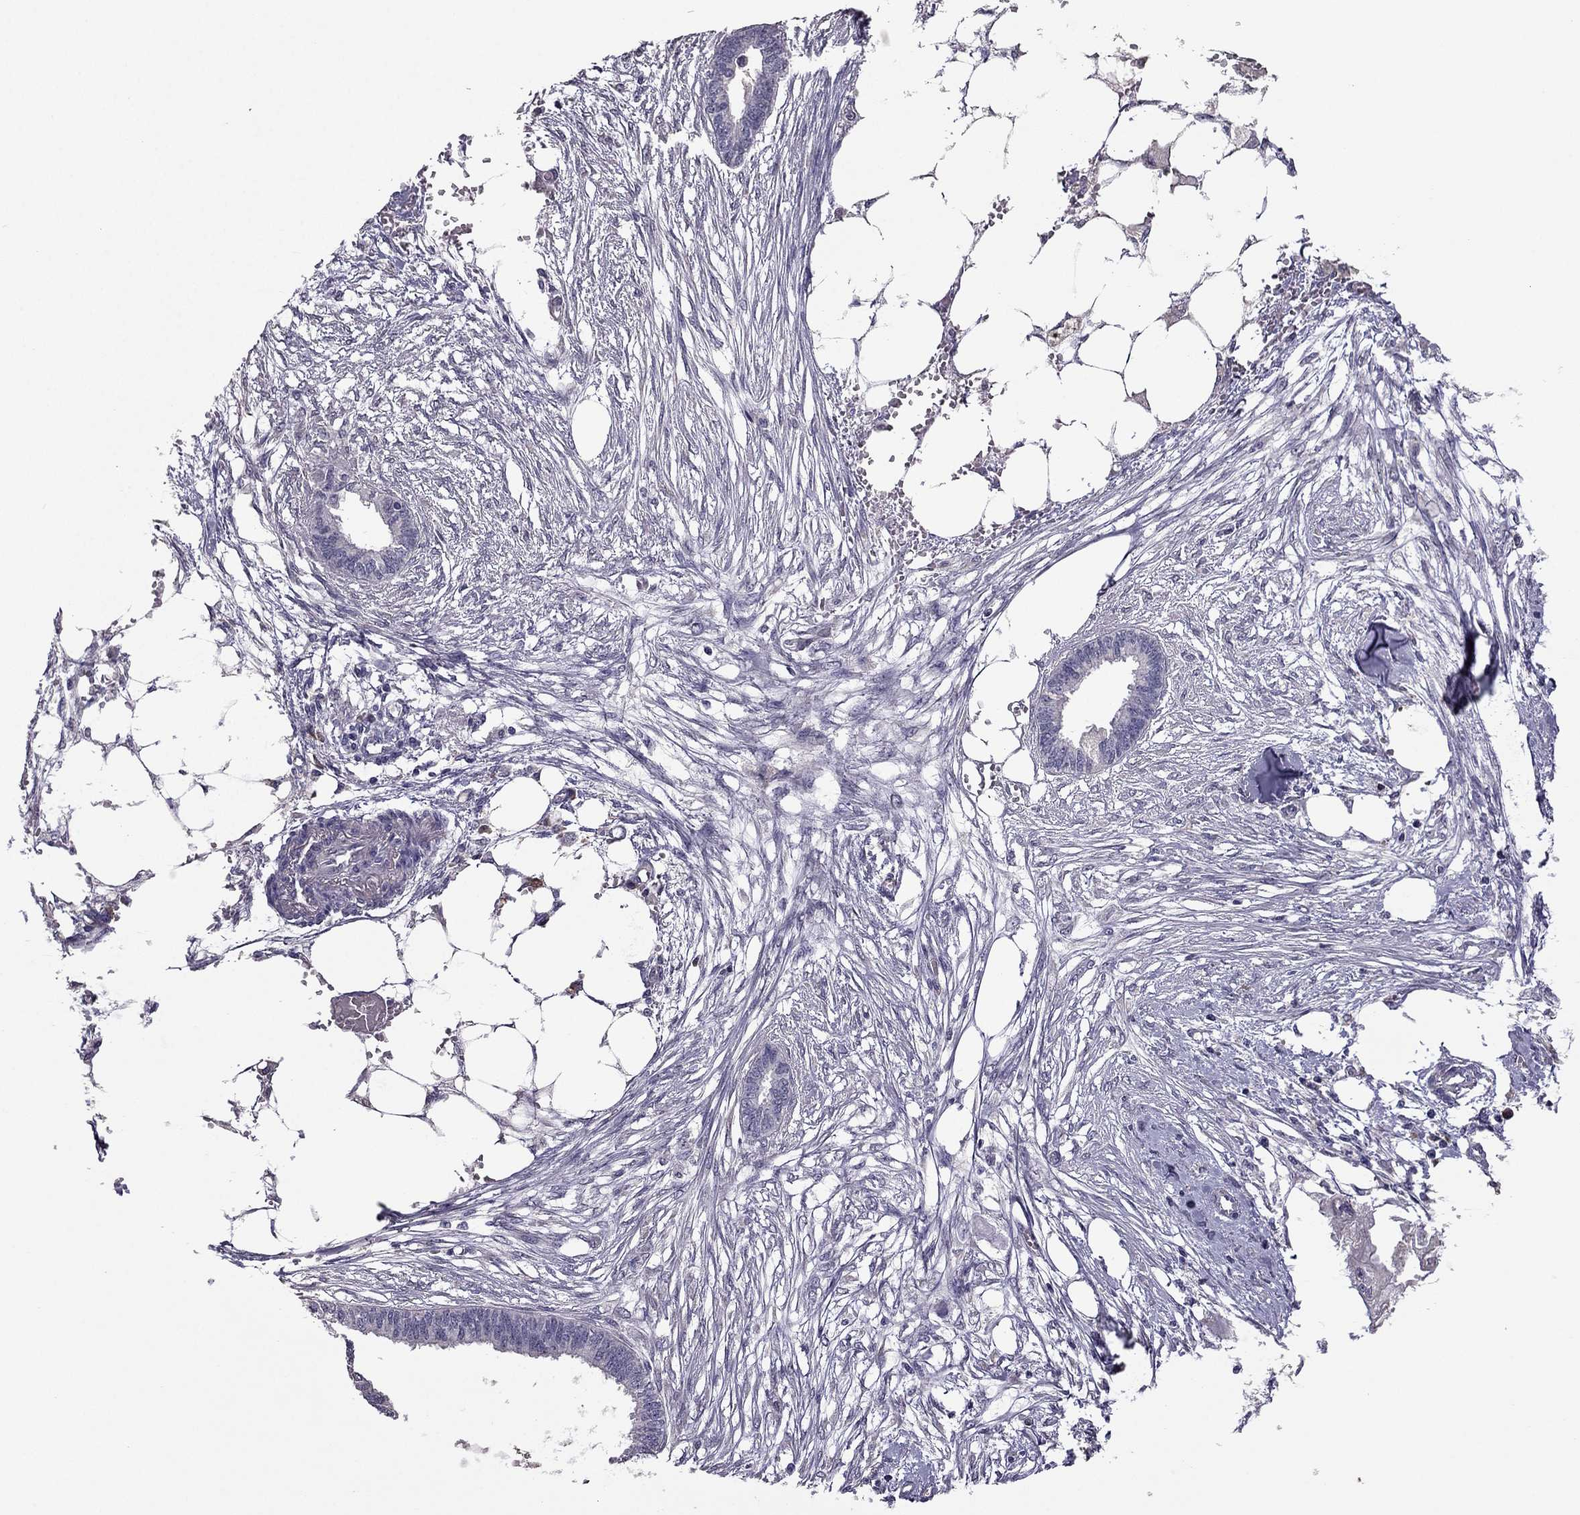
{"staining": {"intensity": "negative", "quantity": "none", "location": "none"}, "tissue": "endometrial cancer", "cell_type": "Tumor cells", "image_type": "cancer", "snomed": [{"axis": "morphology", "description": "Adenocarcinoma, NOS"}, {"axis": "morphology", "description": "Adenocarcinoma, metastatic, NOS"}, {"axis": "topography", "description": "Adipose tissue"}, {"axis": "topography", "description": "Endometrium"}], "caption": "This is an immunohistochemistry (IHC) micrograph of human adenocarcinoma (endometrial). There is no expression in tumor cells.", "gene": "CDH9", "patient": {"sex": "female", "age": 67}}